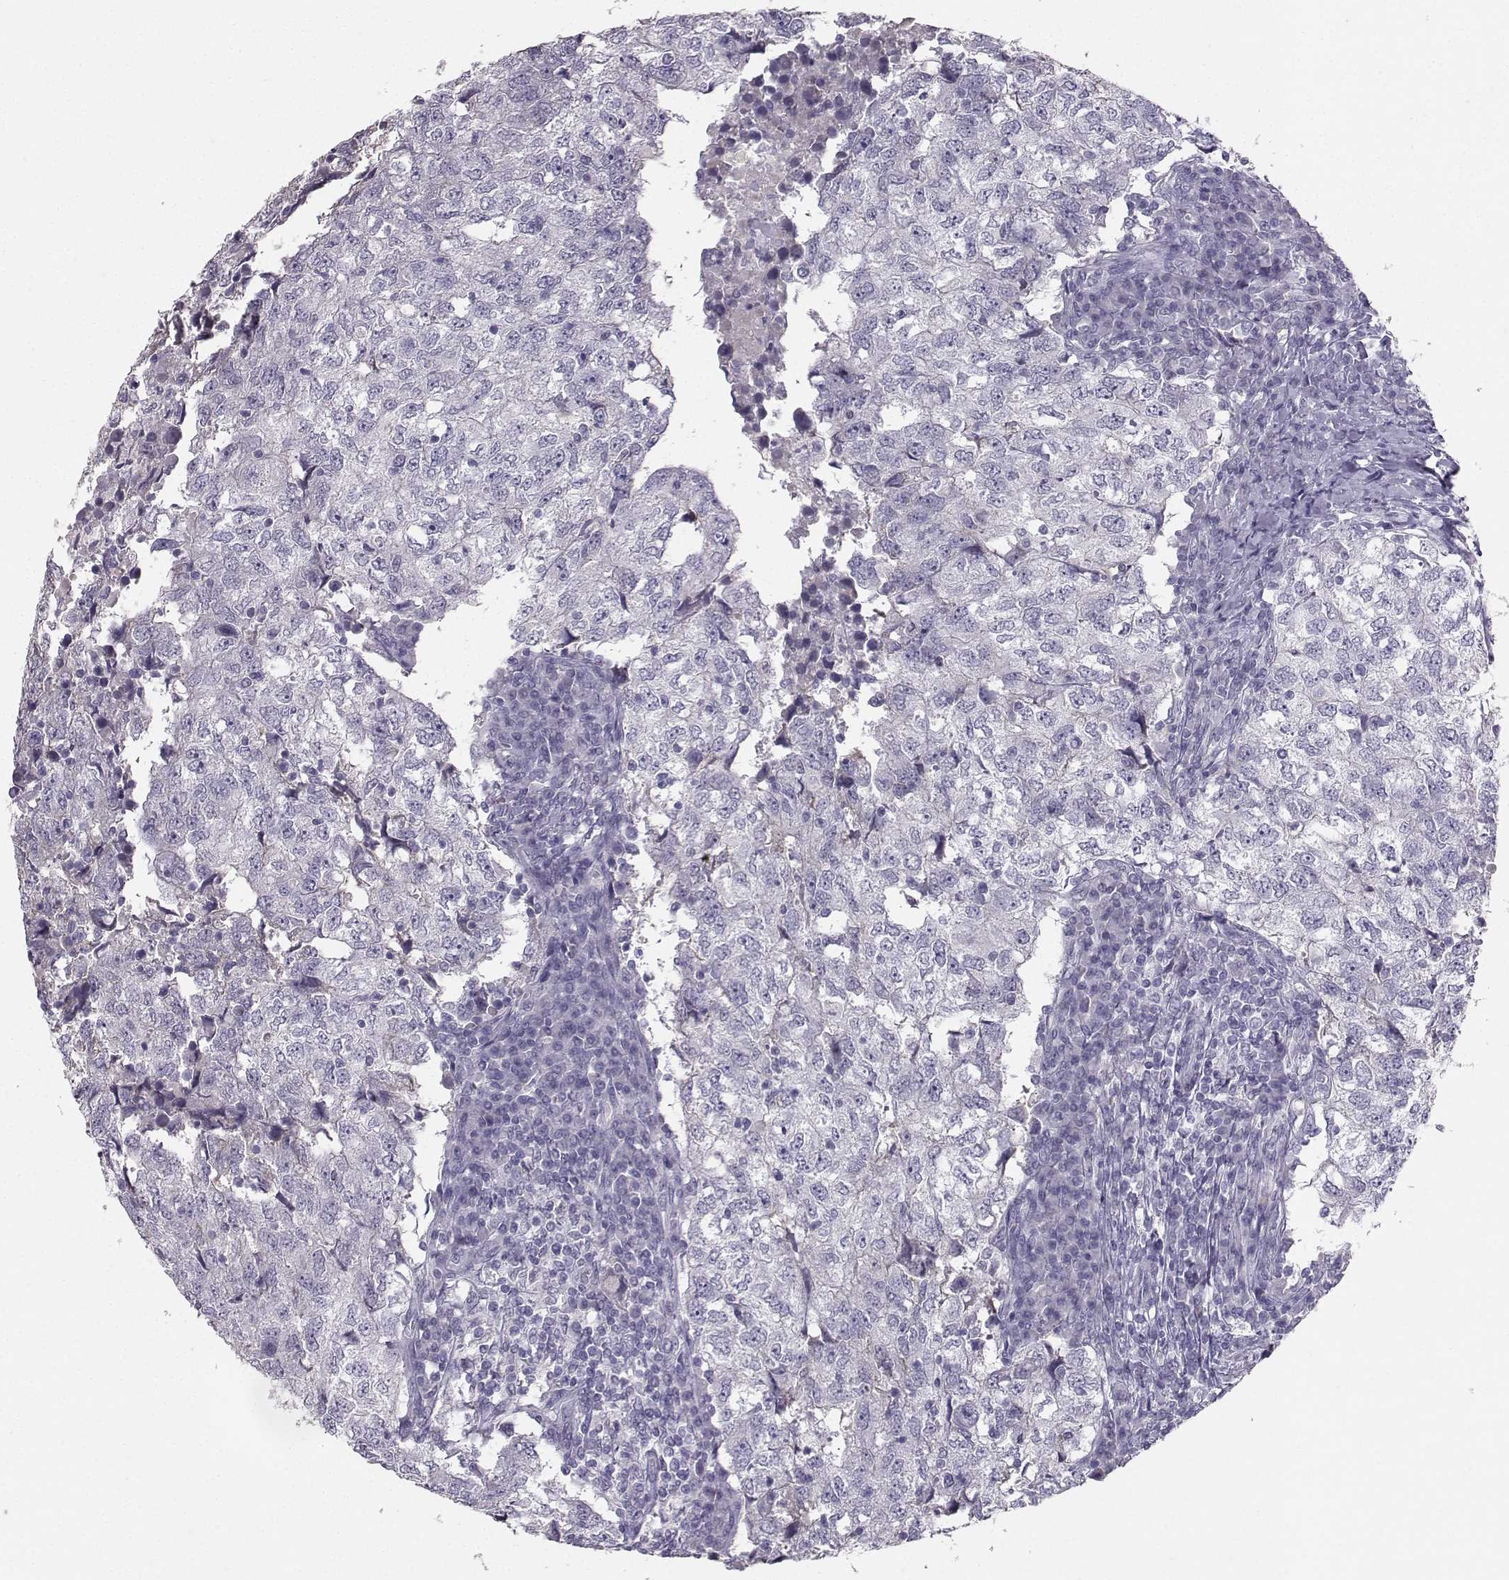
{"staining": {"intensity": "negative", "quantity": "none", "location": "none"}, "tissue": "breast cancer", "cell_type": "Tumor cells", "image_type": "cancer", "snomed": [{"axis": "morphology", "description": "Duct carcinoma"}, {"axis": "topography", "description": "Breast"}], "caption": "Micrograph shows no protein staining in tumor cells of breast cancer (intraductal carcinoma) tissue.", "gene": "PKP2", "patient": {"sex": "female", "age": 30}}